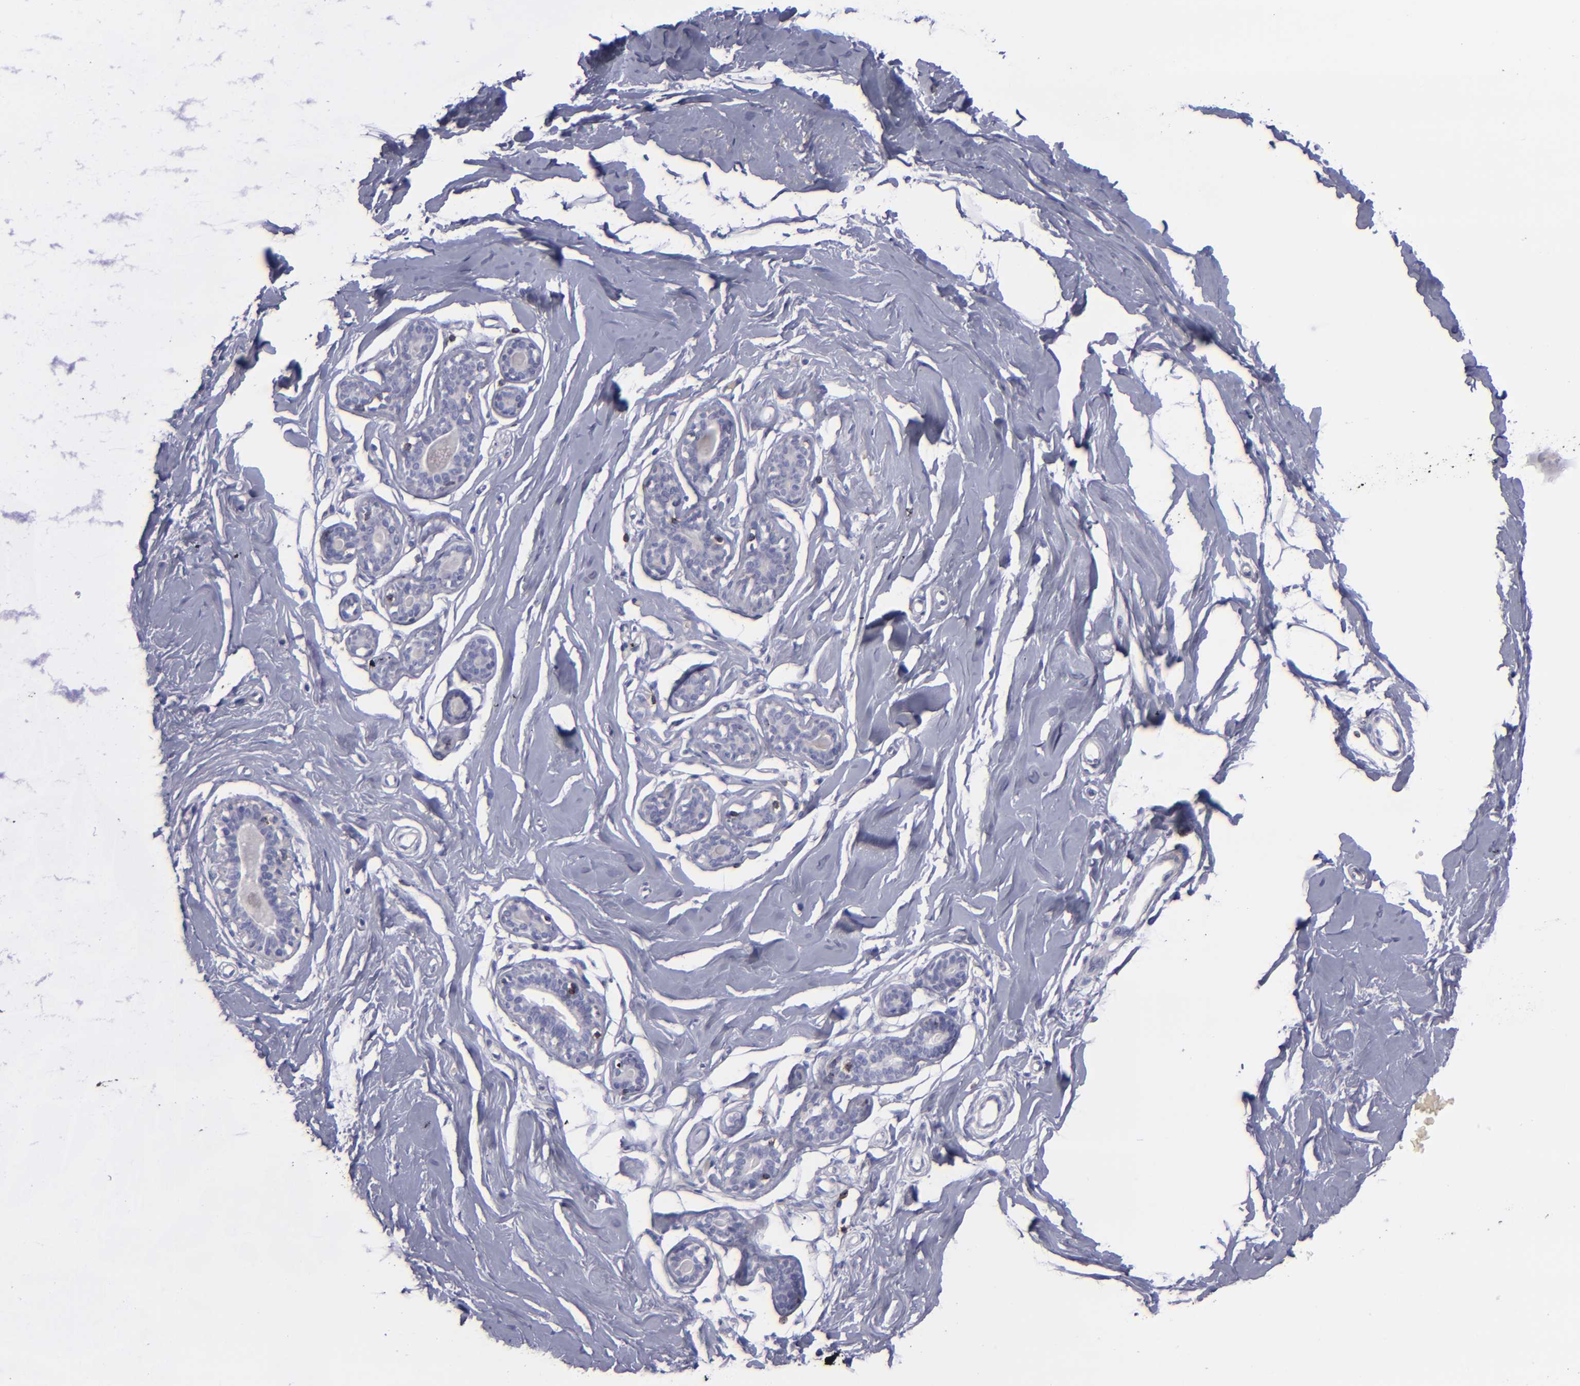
{"staining": {"intensity": "negative", "quantity": "none", "location": "none"}, "tissue": "breast", "cell_type": "Adipocytes", "image_type": "normal", "snomed": [{"axis": "morphology", "description": "Normal tissue, NOS"}, {"axis": "topography", "description": "Breast"}], "caption": "IHC micrograph of normal breast stained for a protein (brown), which displays no positivity in adipocytes.", "gene": "CD2", "patient": {"sex": "female", "age": 23}}